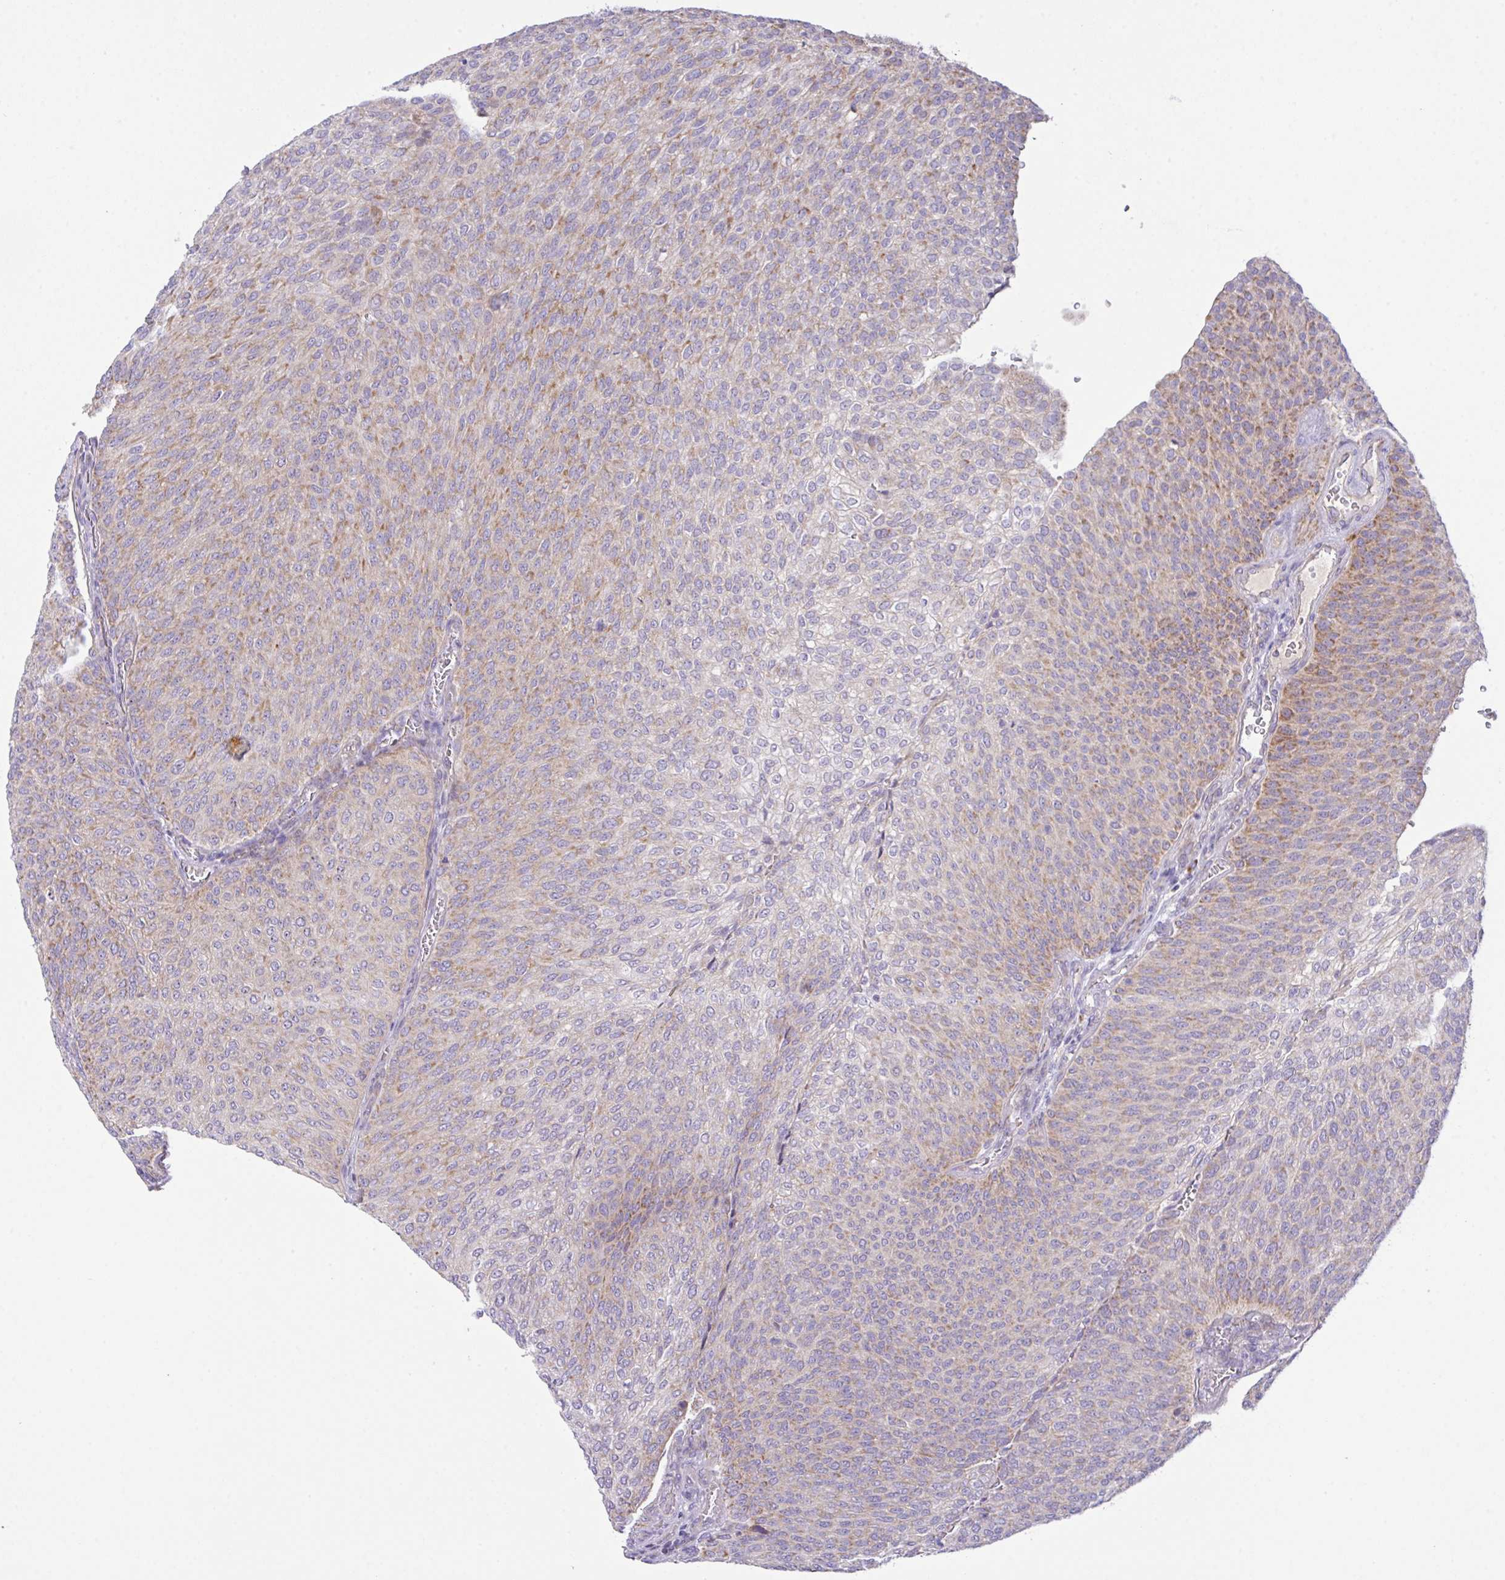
{"staining": {"intensity": "moderate", "quantity": "<25%", "location": "cytoplasmic/membranous"}, "tissue": "urothelial cancer", "cell_type": "Tumor cells", "image_type": "cancer", "snomed": [{"axis": "morphology", "description": "Urothelial carcinoma, High grade"}, {"axis": "topography", "description": "Urinary bladder"}], "caption": "Human urothelial cancer stained for a protein (brown) reveals moderate cytoplasmic/membranous positive positivity in about <25% of tumor cells.", "gene": "CHDH", "patient": {"sex": "female", "age": 79}}